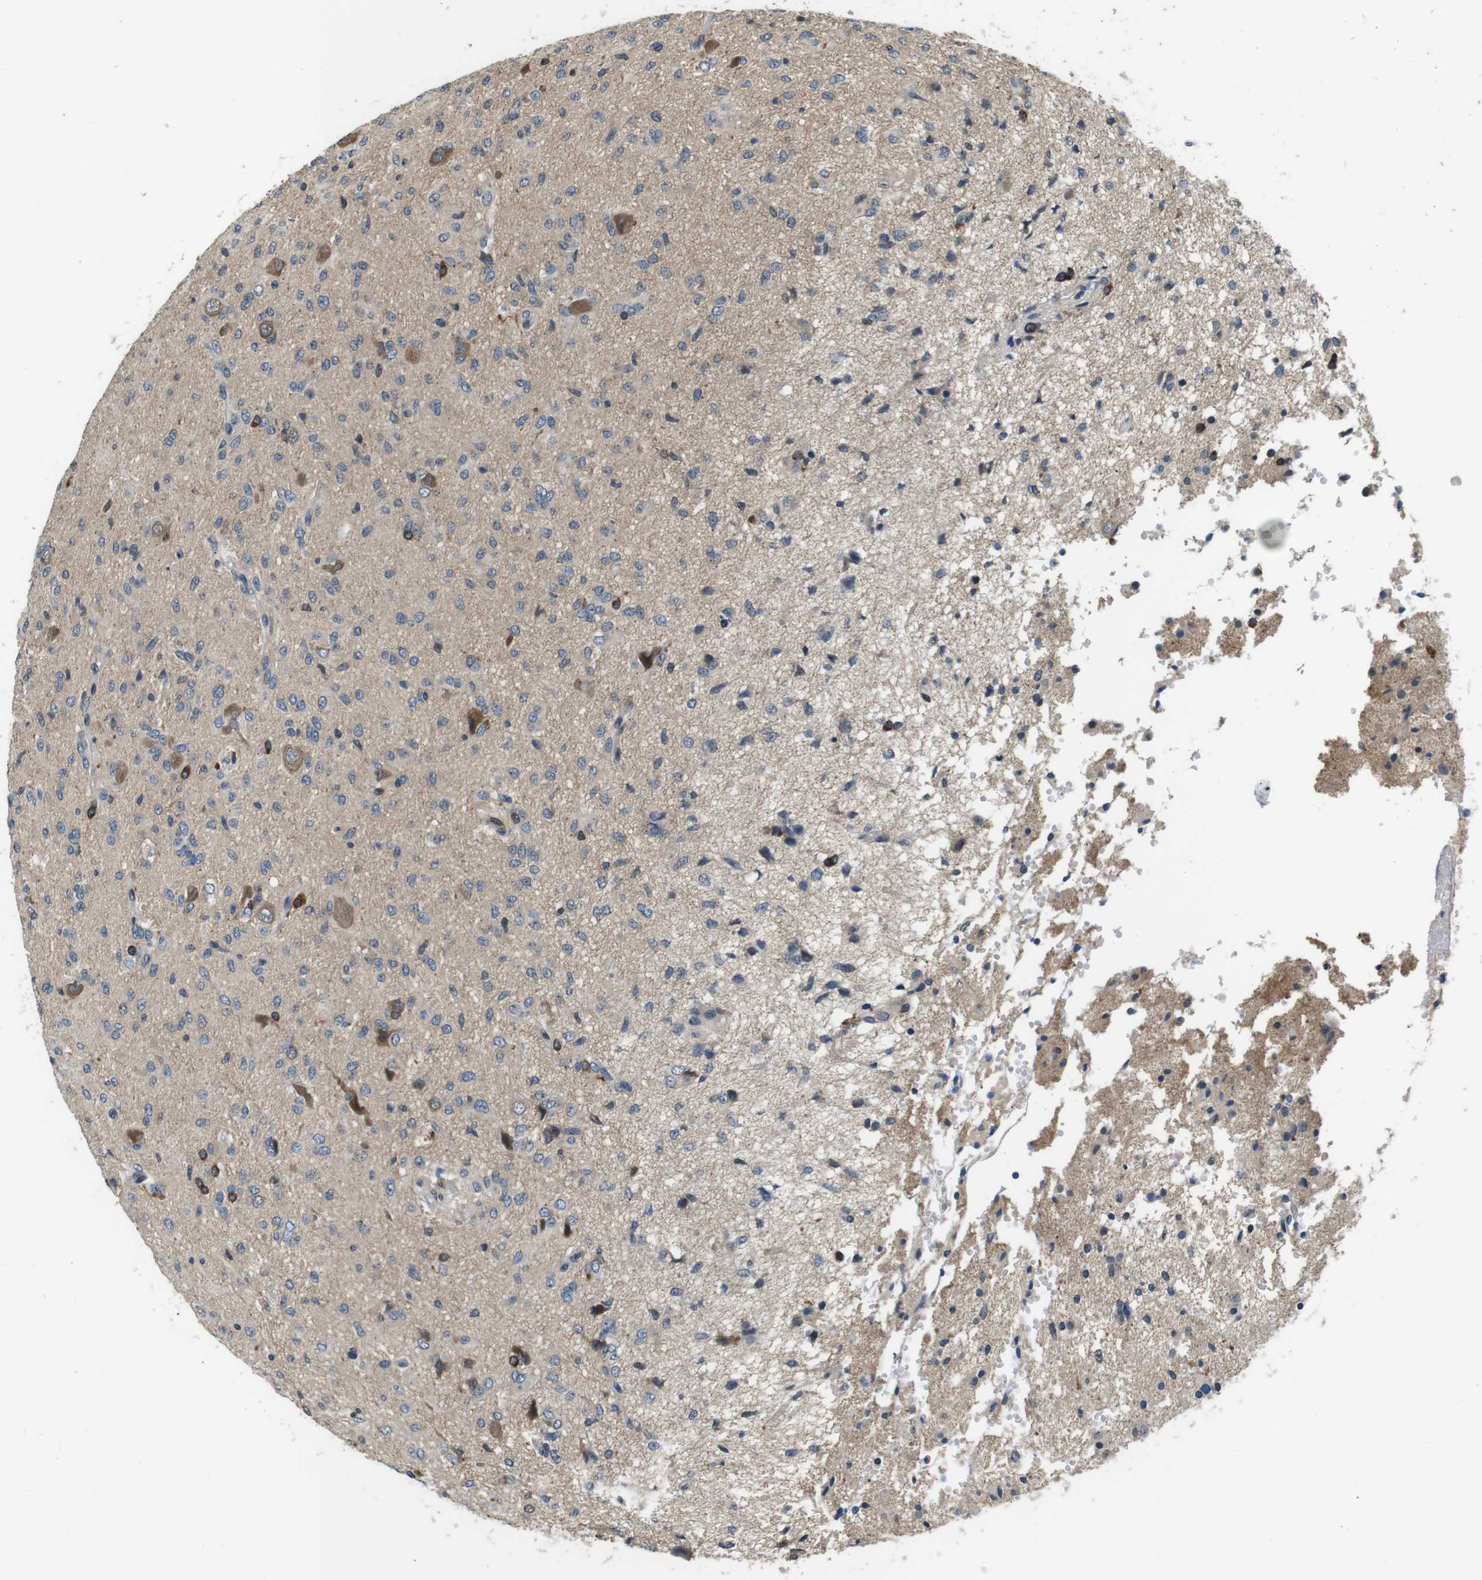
{"staining": {"intensity": "moderate", "quantity": "<25%", "location": "cytoplasmic/membranous"}, "tissue": "glioma", "cell_type": "Tumor cells", "image_type": "cancer", "snomed": [{"axis": "morphology", "description": "Glioma, malignant, High grade"}, {"axis": "topography", "description": "Brain"}], "caption": "Immunohistochemical staining of malignant high-grade glioma displays moderate cytoplasmic/membranous protein staining in approximately <25% of tumor cells.", "gene": "CD163L1", "patient": {"sex": "female", "age": 59}}